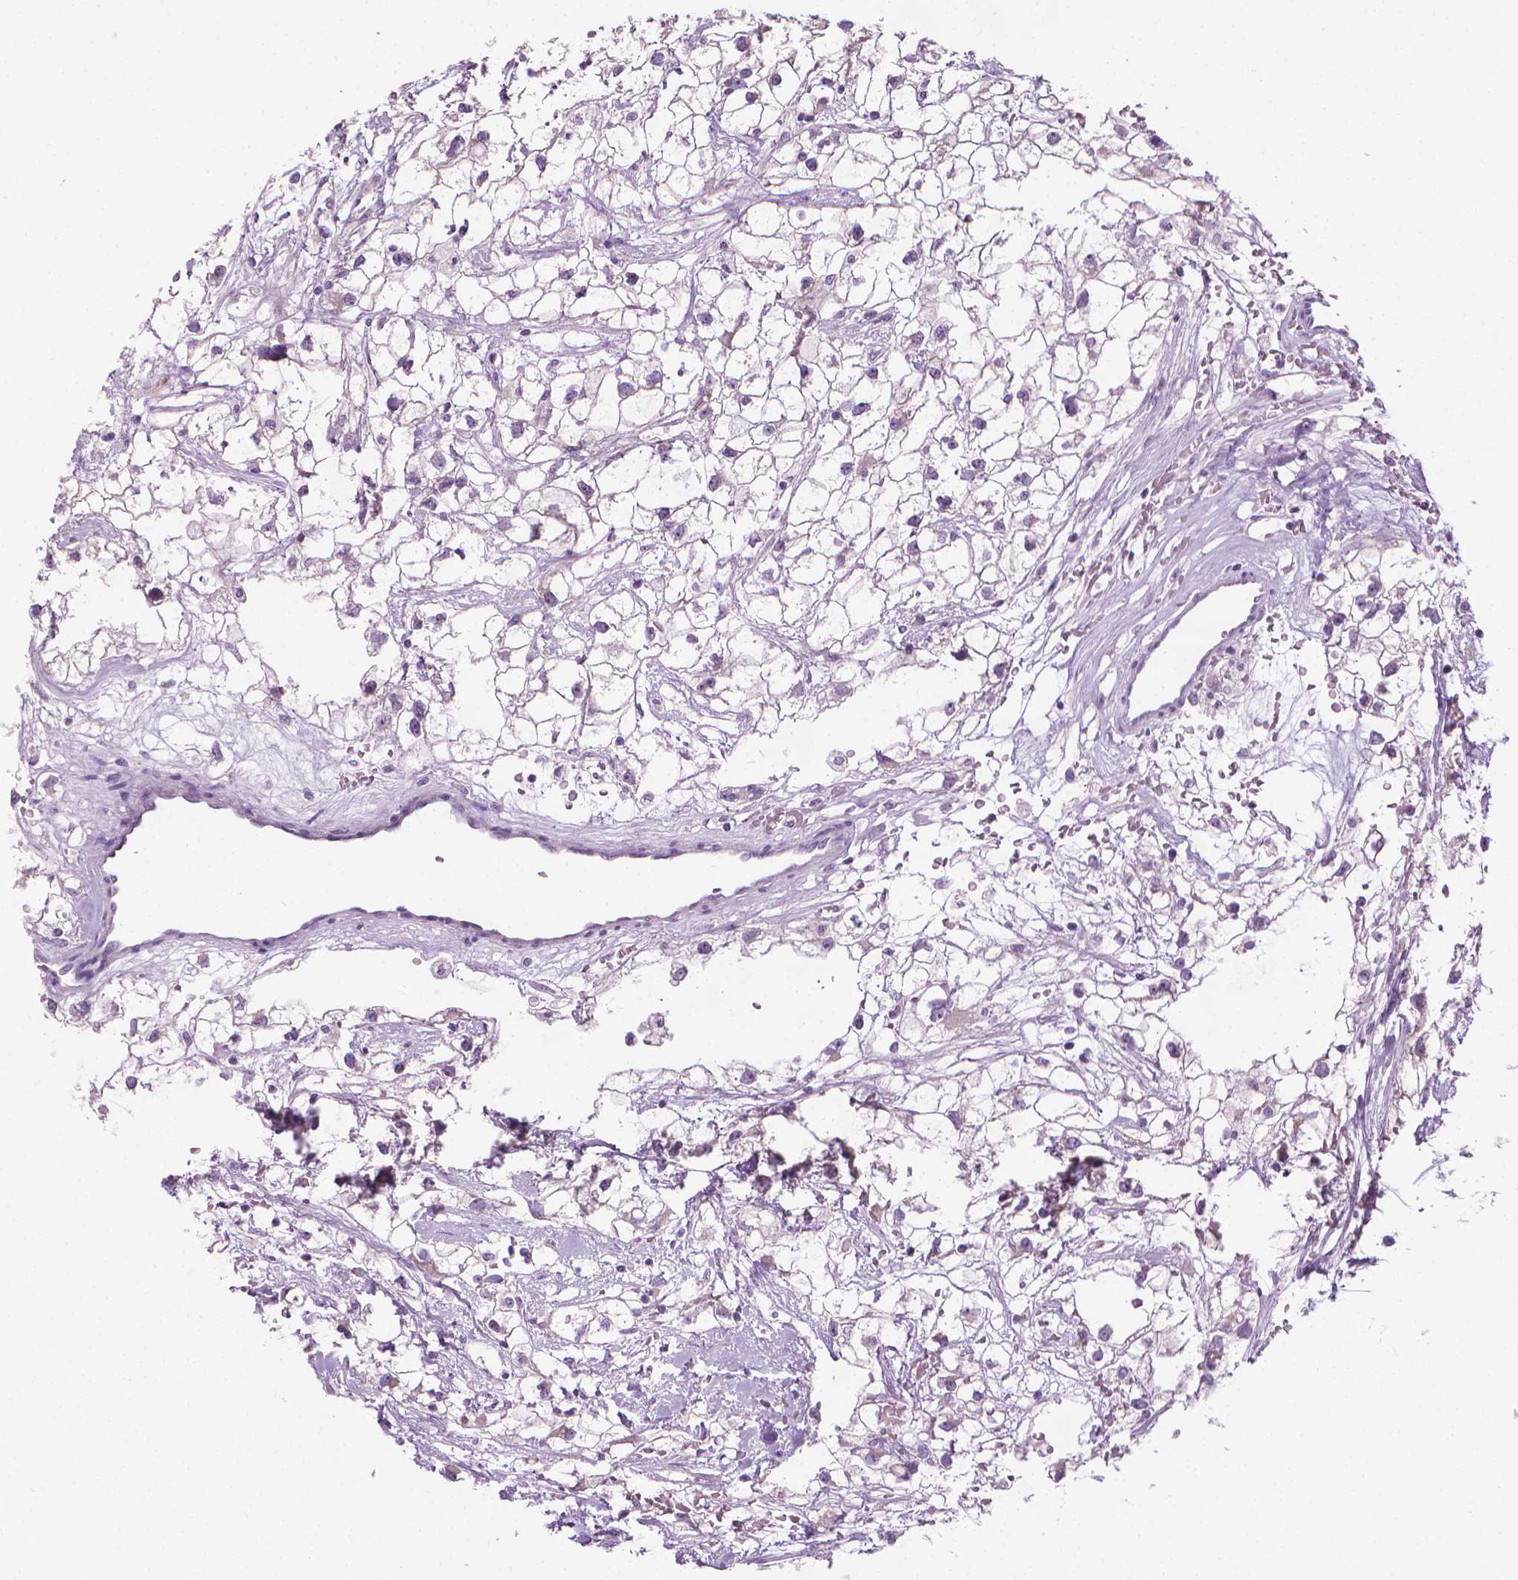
{"staining": {"intensity": "negative", "quantity": "none", "location": "none"}, "tissue": "renal cancer", "cell_type": "Tumor cells", "image_type": "cancer", "snomed": [{"axis": "morphology", "description": "Adenocarcinoma, NOS"}, {"axis": "topography", "description": "Kidney"}], "caption": "A high-resolution photomicrograph shows immunohistochemistry staining of renal cancer (adenocarcinoma), which shows no significant staining in tumor cells.", "gene": "DNAI7", "patient": {"sex": "male", "age": 59}}